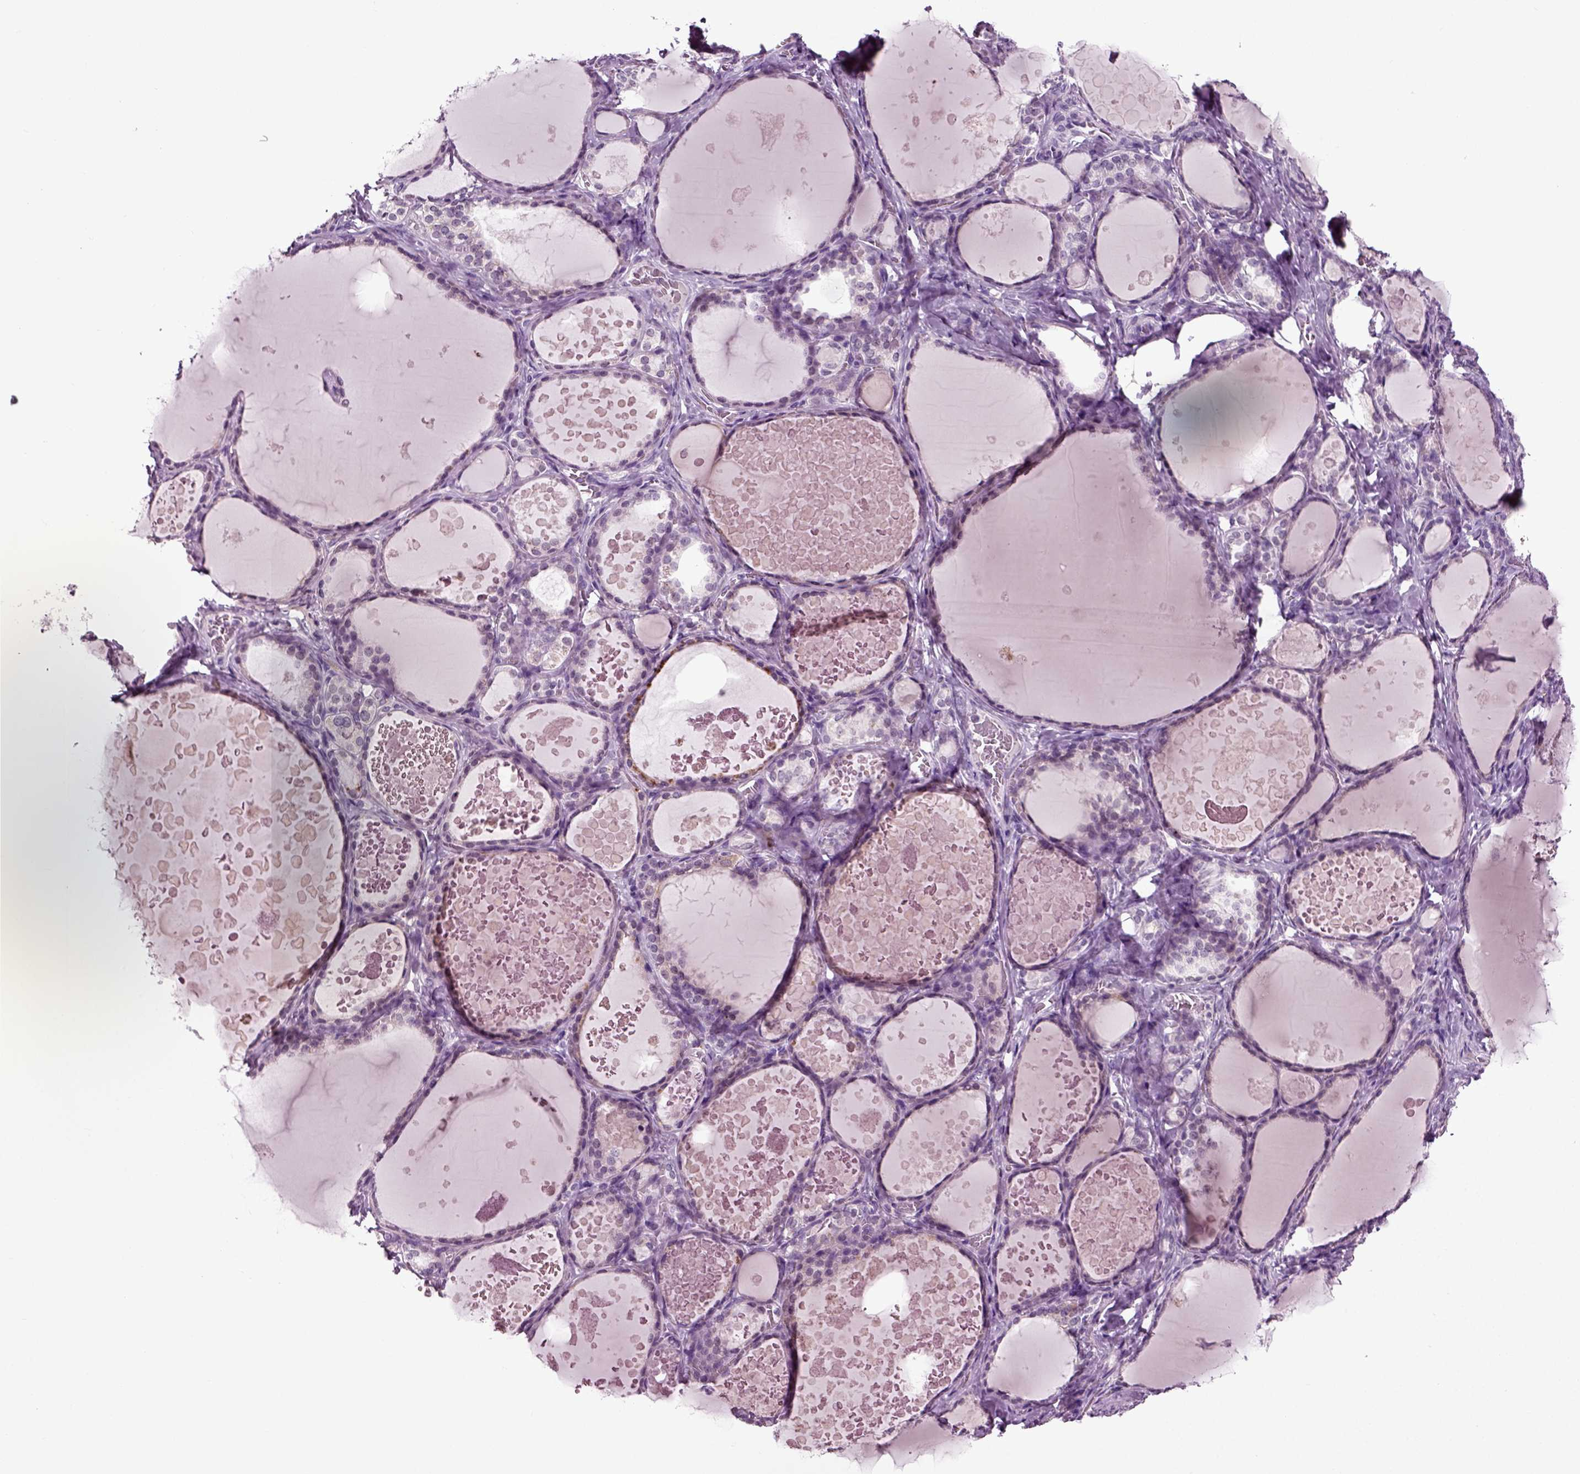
{"staining": {"intensity": "negative", "quantity": "none", "location": "none"}, "tissue": "thyroid gland", "cell_type": "Glandular cells", "image_type": "normal", "snomed": [{"axis": "morphology", "description": "Normal tissue, NOS"}, {"axis": "topography", "description": "Thyroid gland"}], "caption": "IHC of unremarkable thyroid gland shows no positivity in glandular cells.", "gene": "SPATA17", "patient": {"sex": "female", "age": 56}}